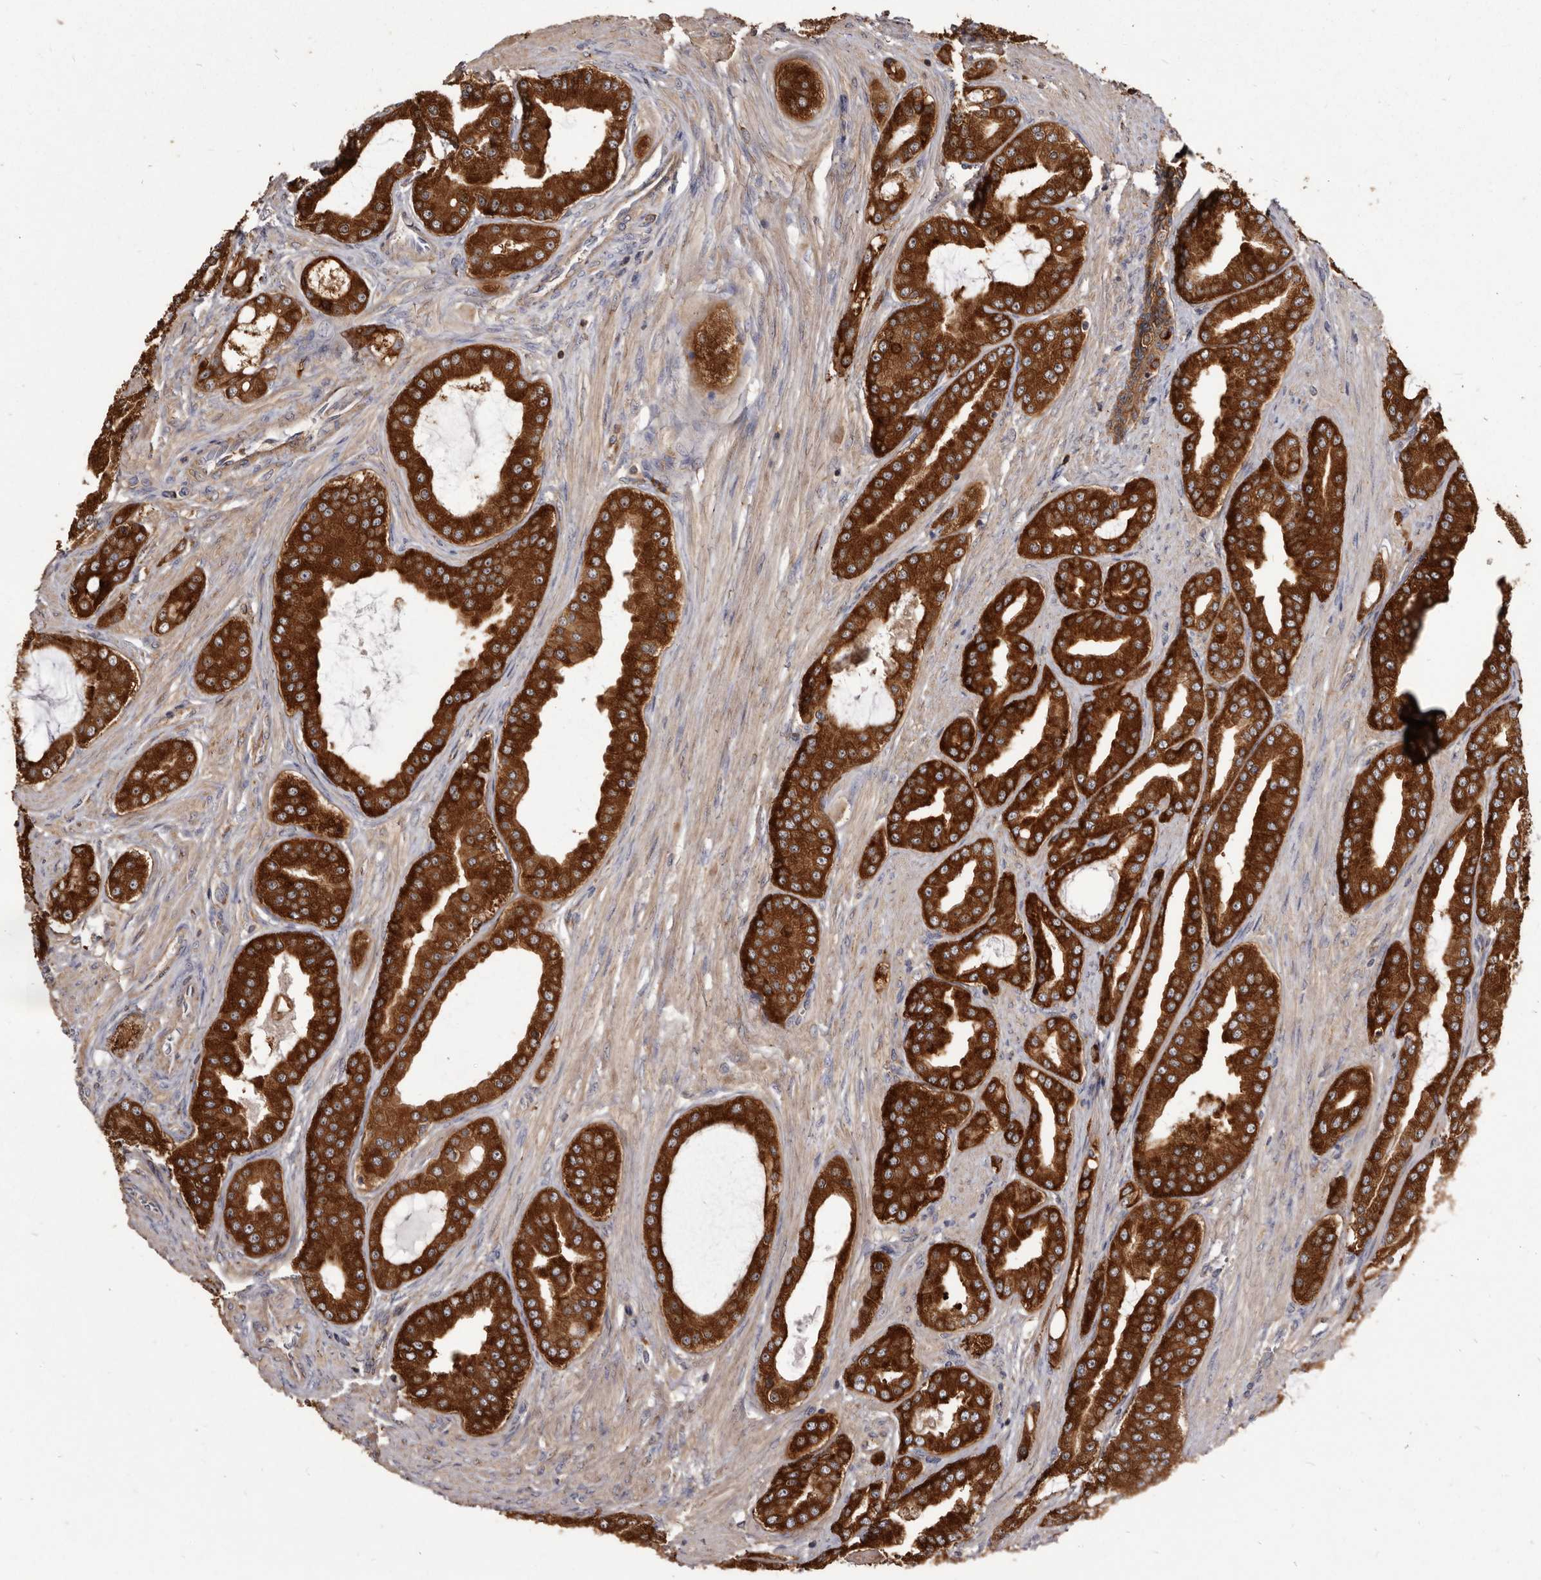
{"staining": {"intensity": "strong", "quantity": ">75%", "location": "cytoplasmic/membranous"}, "tissue": "prostate cancer", "cell_type": "Tumor cells", "image_type": "cancer", "snomed": [{"axis": "morphology", "description": "Adenocarcinoma, High grade"}, {"axis": "topography", "description": "Prostate"}], "caption": "The micrograph shows a brown stain indicating the presence of a protein in the cytoplasmic/membranous of tumor cells in high-grade adenocarcinoma (prostate).", "gene": "TPD52", "patient": {"sex": "male", "age": 60}}